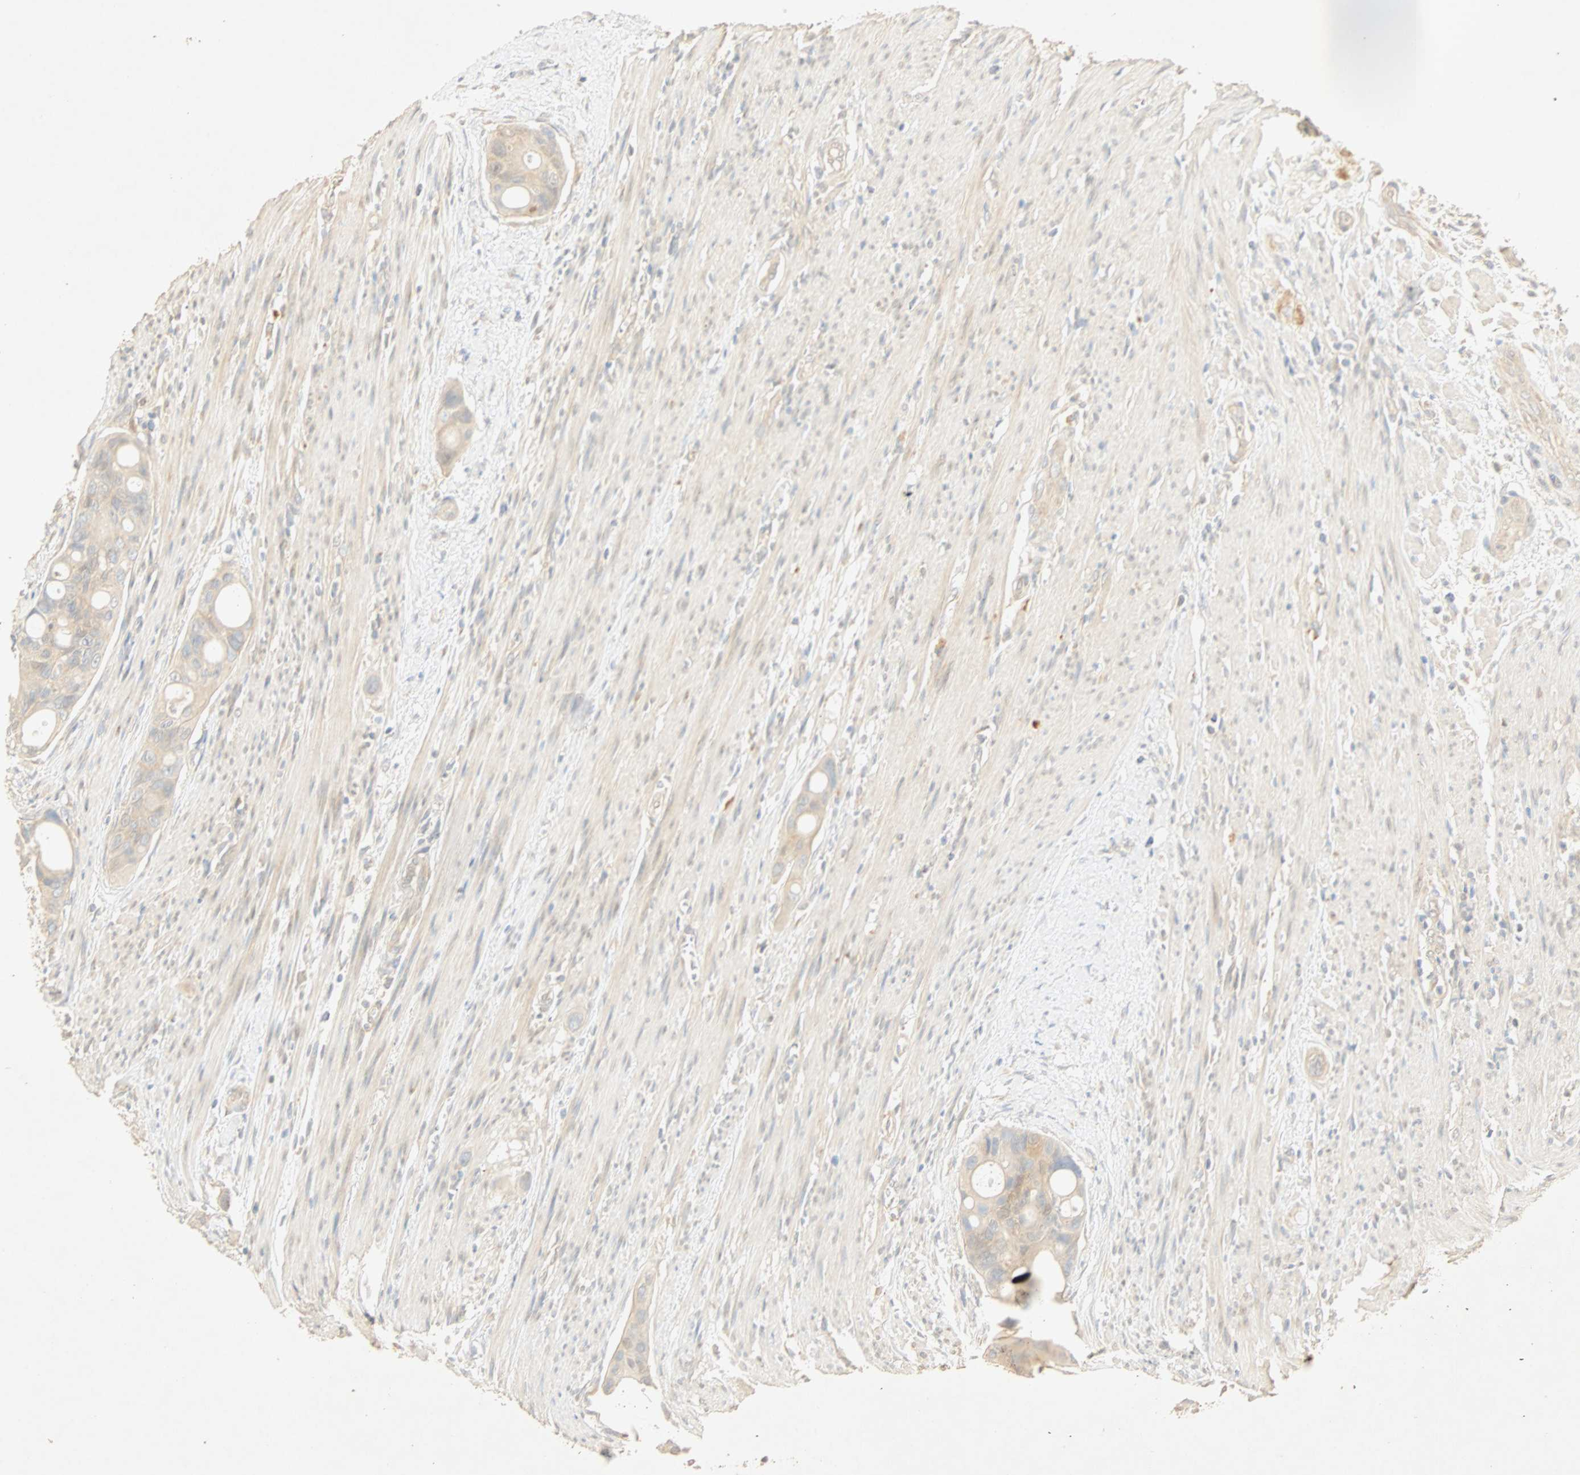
{"staining": {"intensity": "moderate", "quantity": "25%-75%", "location": "cytoplasmic/membranous"}, "tissue": "colorectal cancer", "cell_type": "Tumor cells", "image_type": "cancer", "snomed": [{"axis": "morphology", "description": "Adenocarcinoma, NOS"}, {"axis": "topography", "description": "Colon"}], "caption": "Adenocarcinoma (colorectal) stained for a protein (brown) displays moderate cytoplasmic/membranous positive positivity in about 25%-75% of tumor cells.", "gene": "SELENBP1", "patient": {"sex": "female", "age": 57}}